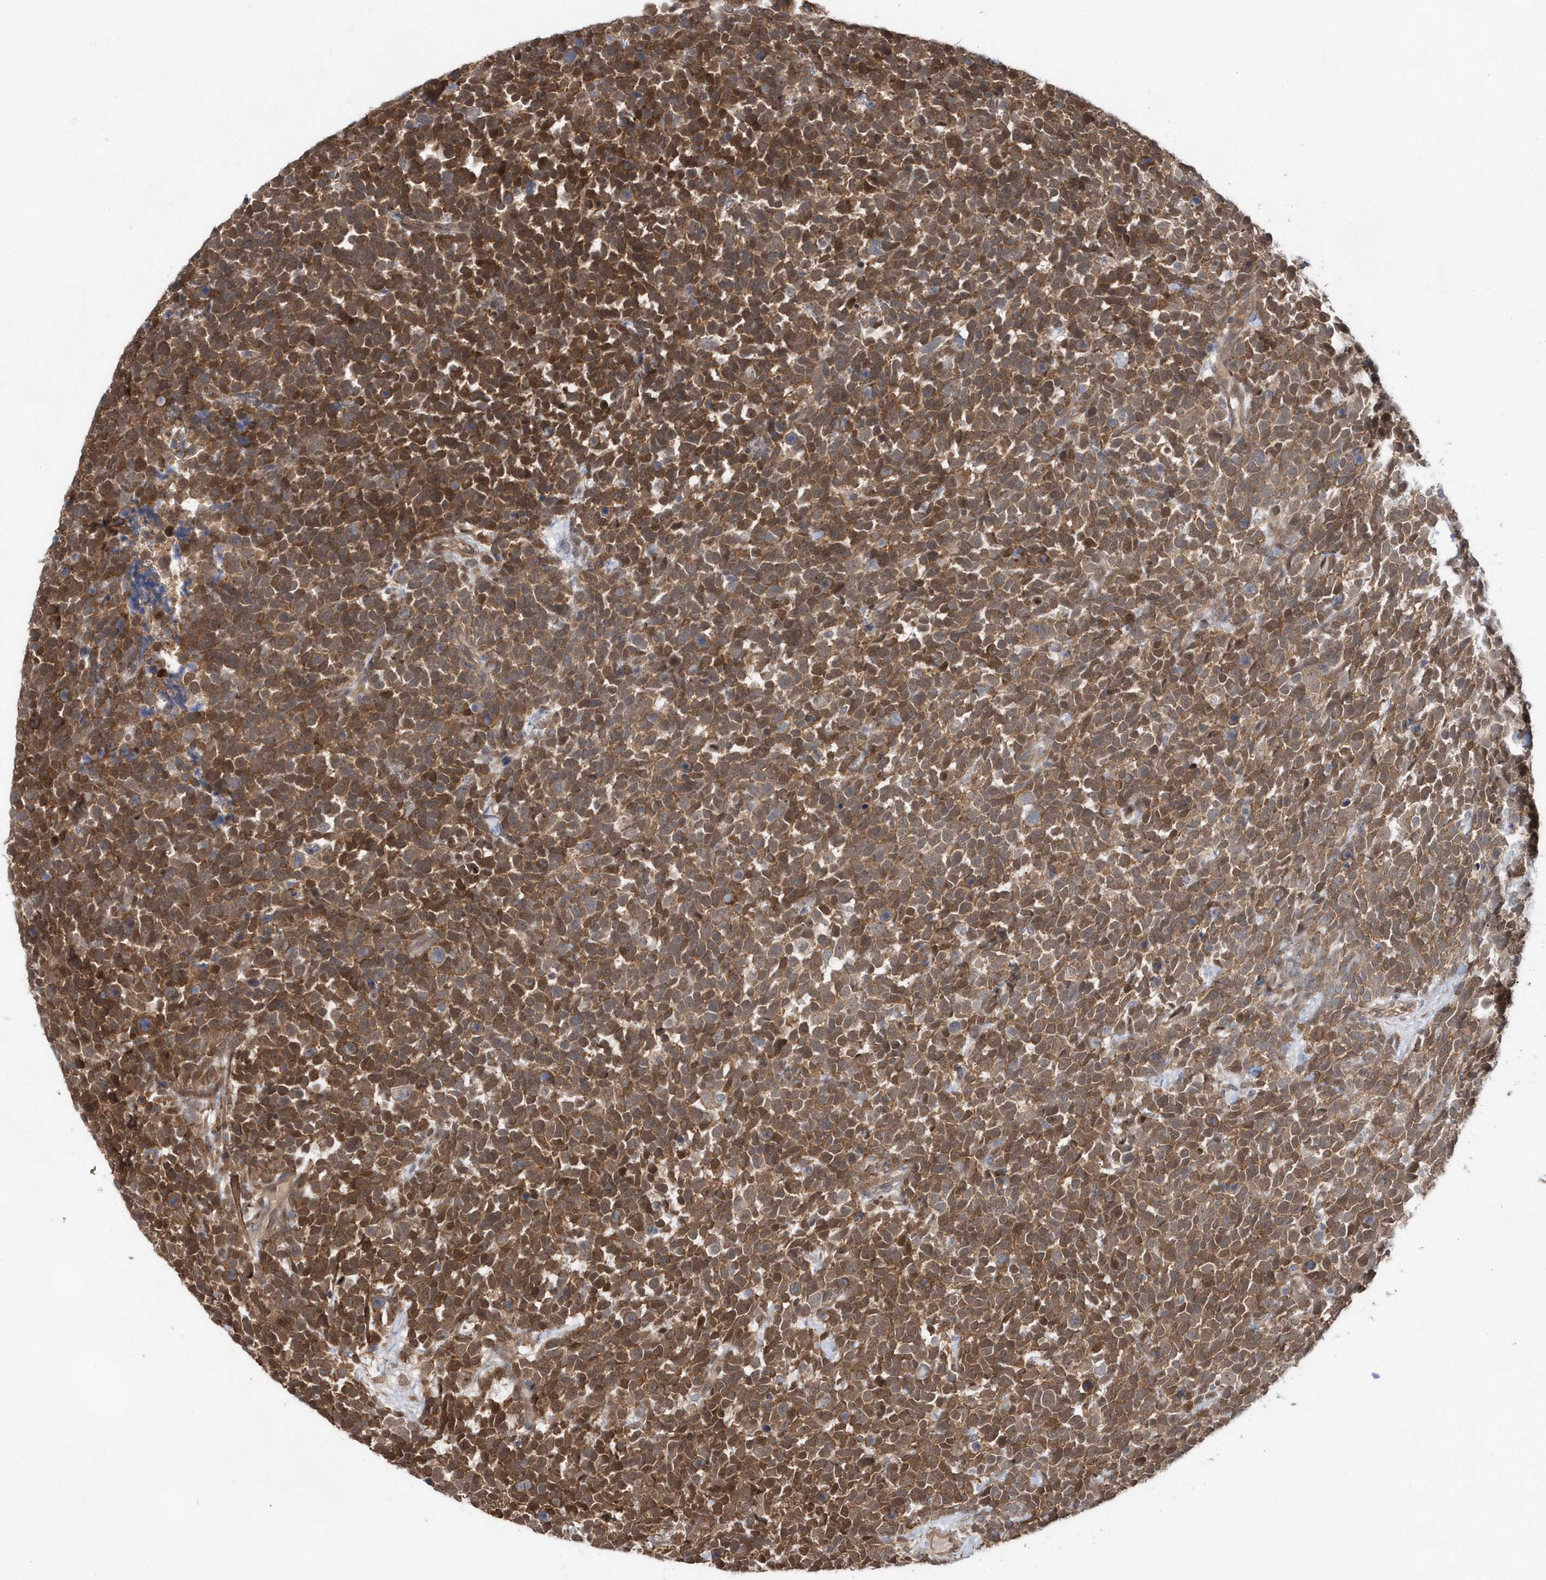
{"staining": {"intensity": "moderate", "quantity": ">75%", "location": "cytoplasmic/membranous,nuclear"}, "tissue": "urothelial cancer", "cell_type": "Tumor cells", "image_type": "cancer", "snomed": [{"axis": "morphology", "description": "Urothelial carcinoma, High grade"}, {"axis": "topography", "description": "Urinary bladder"}], "caption": "This is a micrograph of IHC staining of urothelial cancer, which shows moderate positivity in the cytoplasmic/membranous and nuclear of tumor cells.", "gene": "BDH2", "patient": {"sex": "female", "age": 82}}